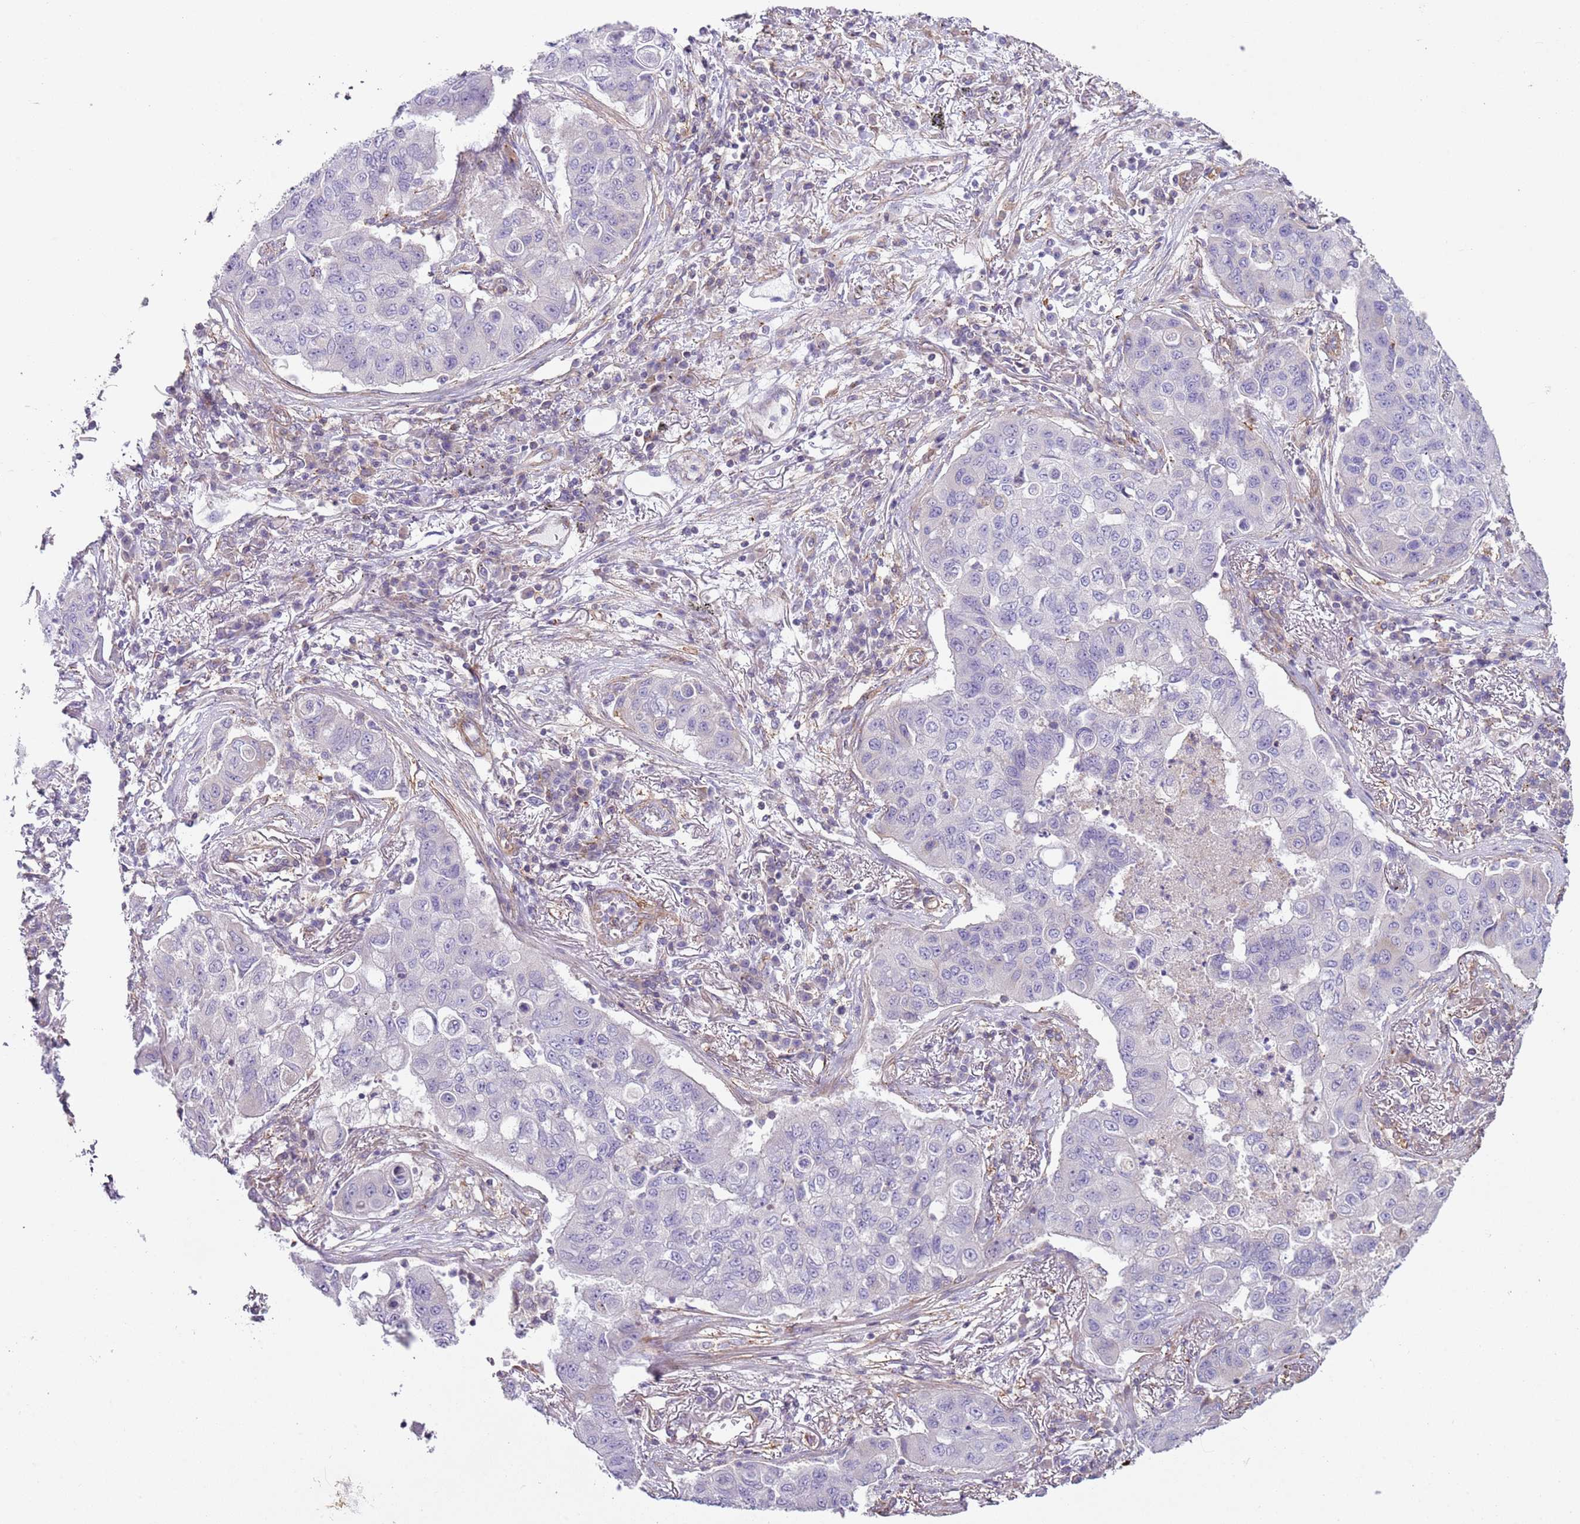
{"staining": {"intensity": "negative", "quantity": "none", "location": "none"}, "tissue": "lung cancer", "cell_type": "Tumor cells", "image_type": "cancer", "snomed": [{"axis": "morphology", "description": "Squamous cell carcinoma, NOS"}, {"axis": "topography", "description": "Lung"}], "caption": "The photomicrograph exhibits no staining of tumor cells in squamous cell carcinoma (lung). Nuclei are stained in blue.", "gene": "GNAI3", "patient": {"sex": "male", "age": 74}}